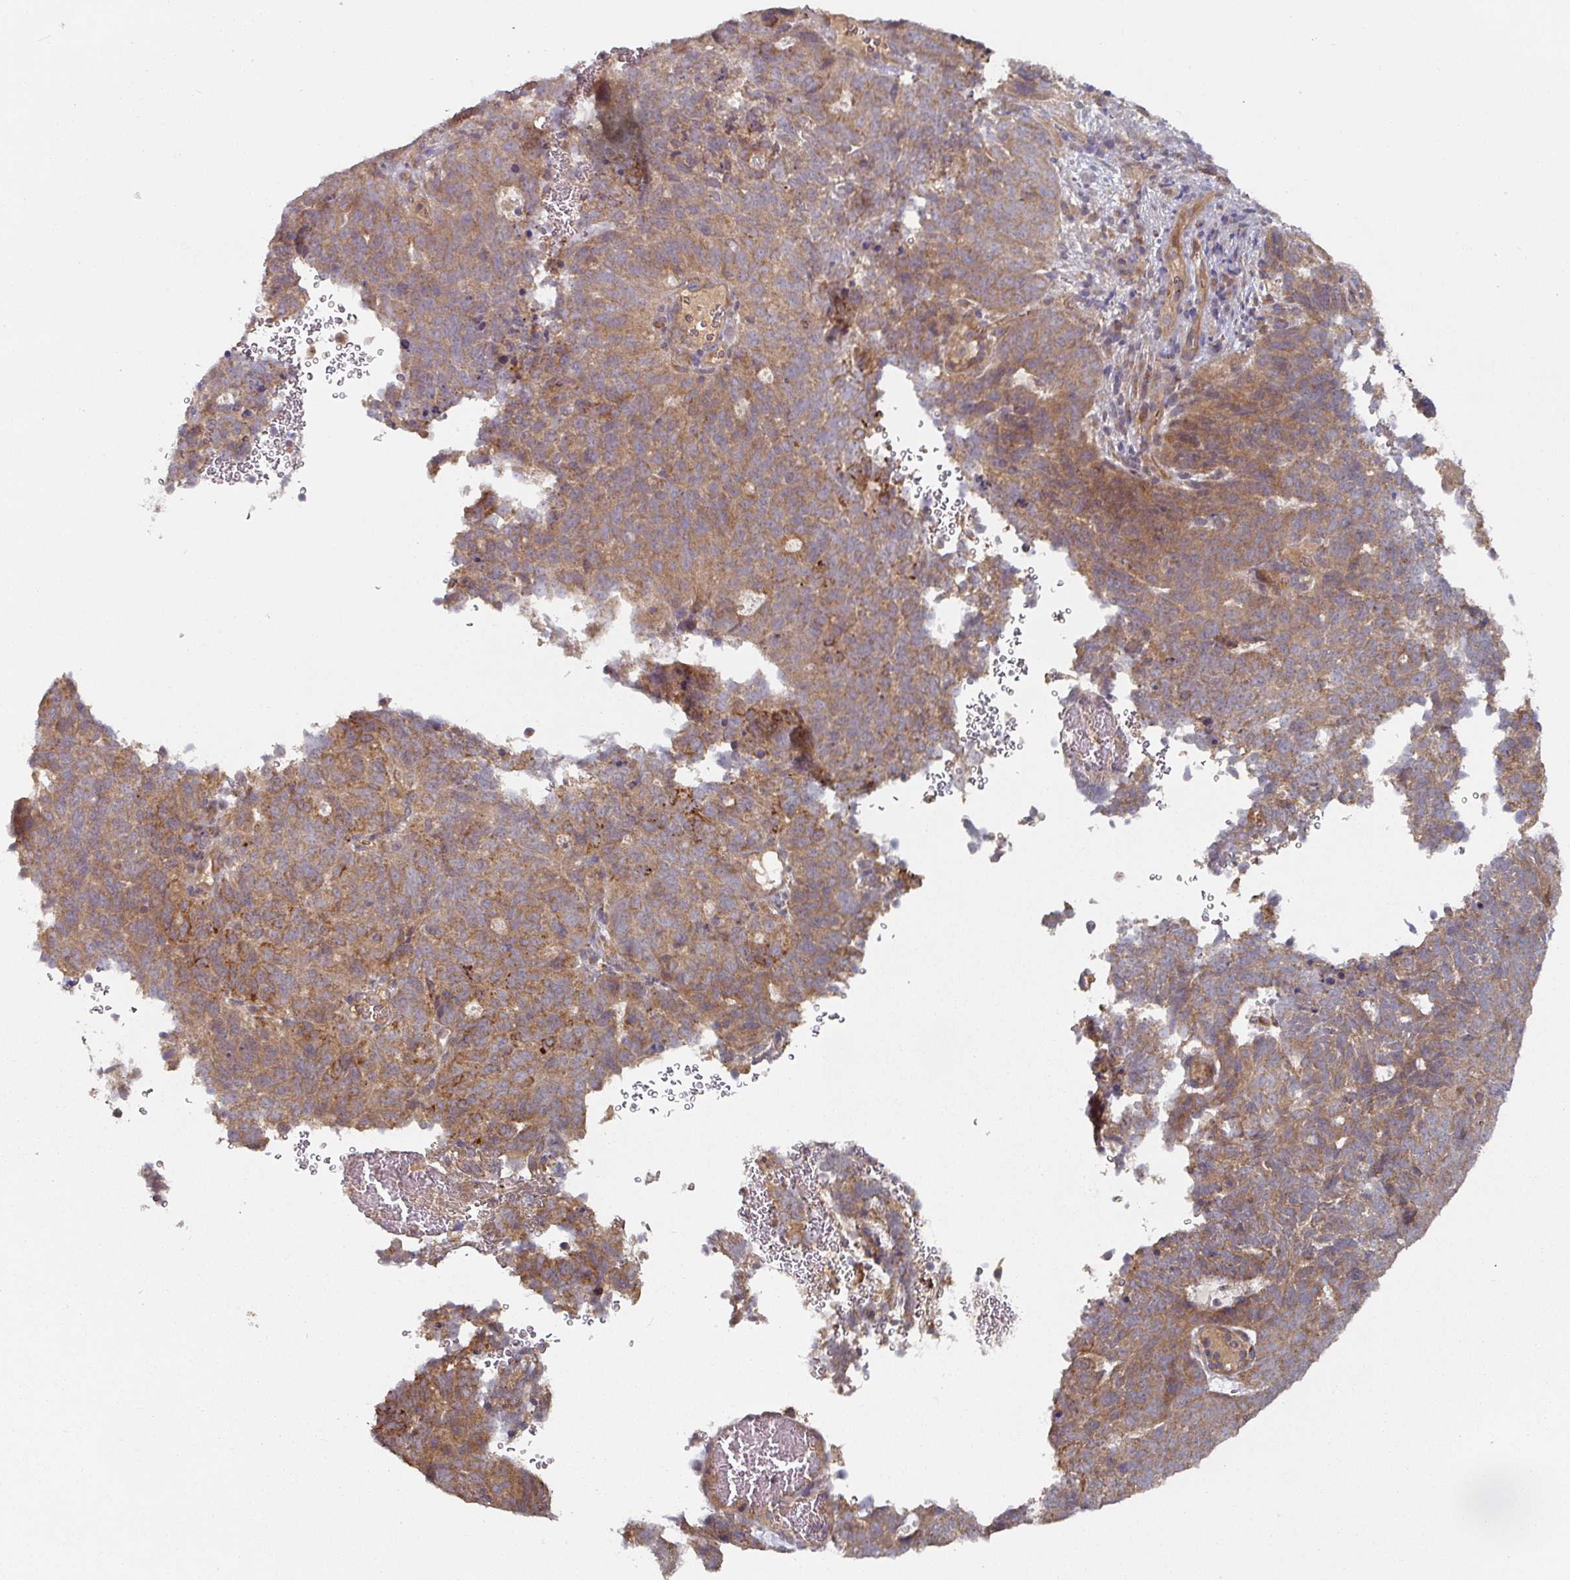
{"staining": {"intensity": "moderate", "quantity": ">75%", "location": "cytoplasmic/membranous"}, "tissue": "cervical cancer", "cell_type": "Tumor cells", "image_type": "cancer", "snomed": [{"axis": "morphology", "description": "Adenocarcinoma, NOS"}, {"axis": "topography", "description": "Cervix"}], "caption": "Immunohistochemistry (IHC) image of human adenocarcinoma (cervical) stained for a protein (brown), which exhibits medium levels of moderate cytoplasmic/membranous staining in approximately >75% of tumor cells.", "gene": "DNAJC7", "patient": {"sex": "female", "age": 38}}